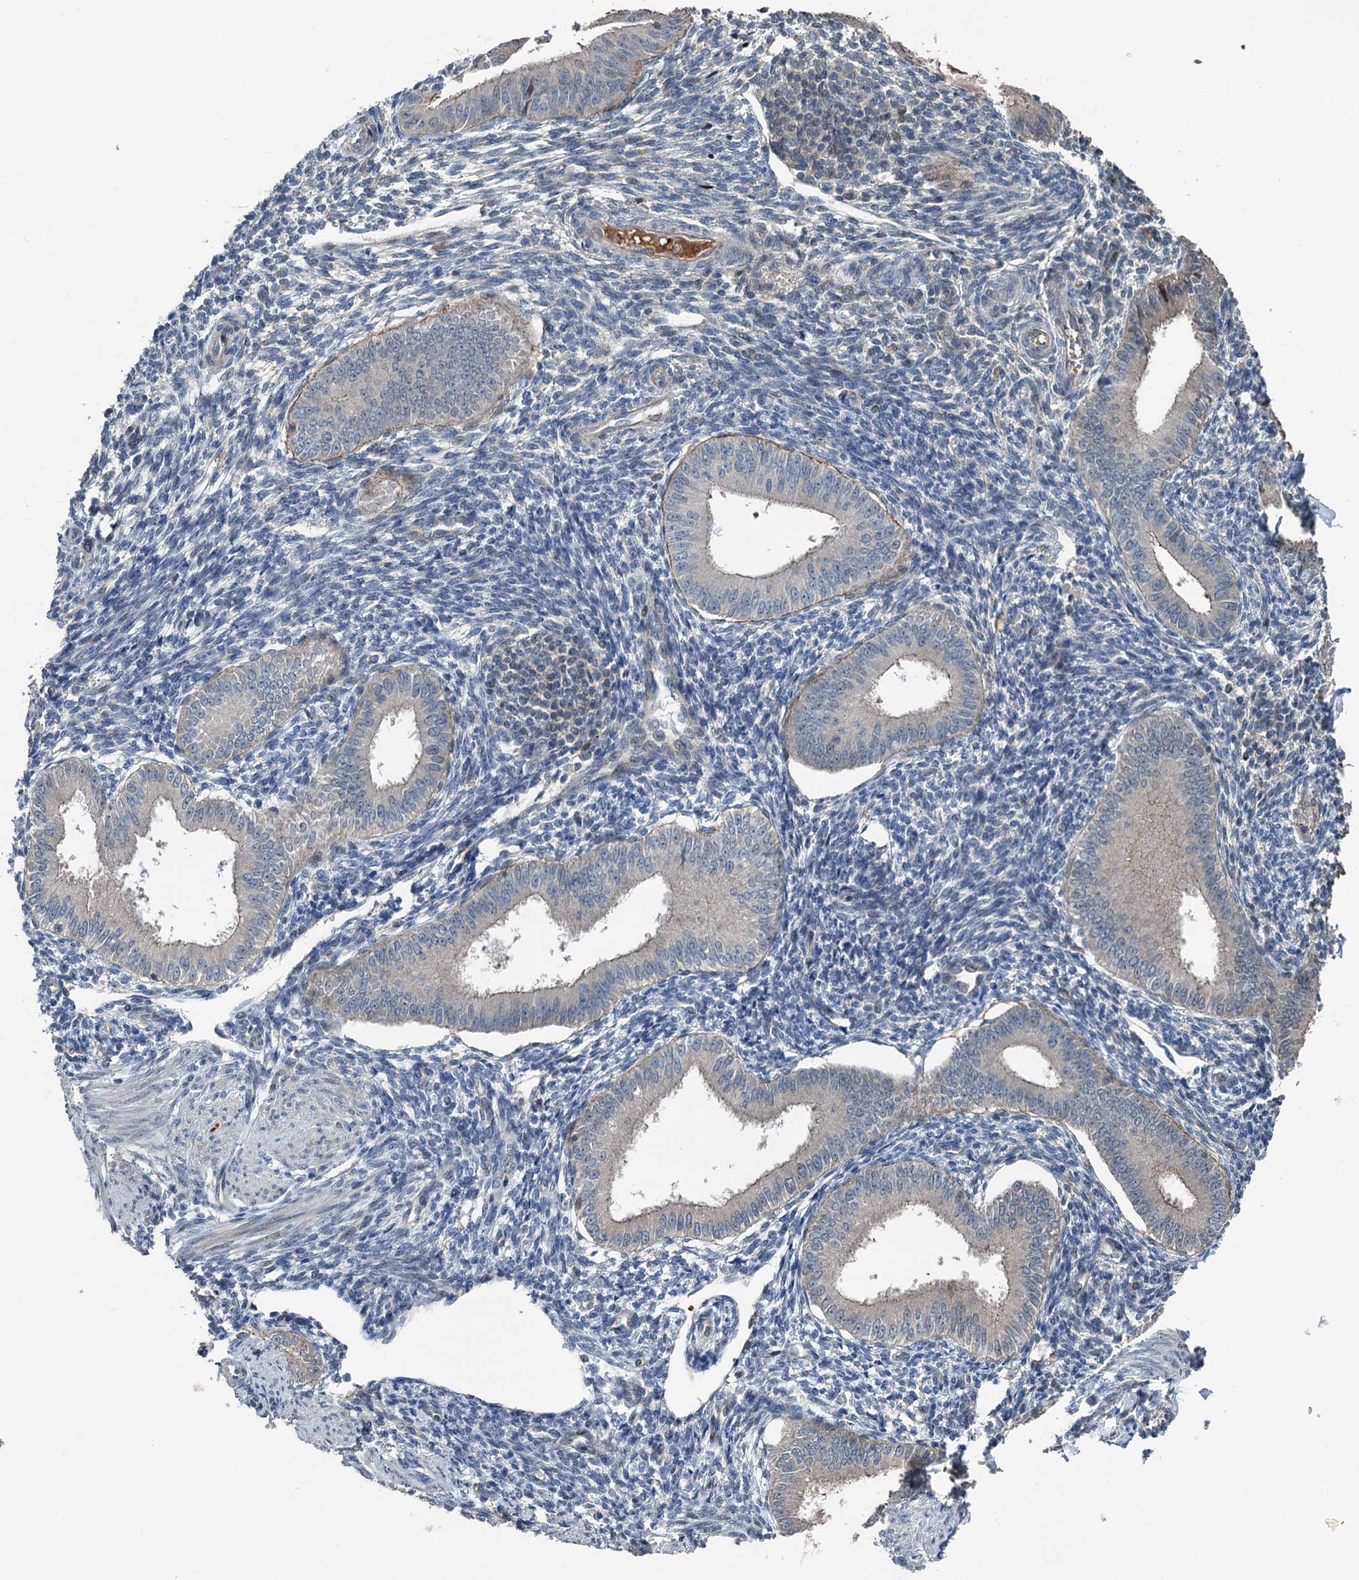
{"staining": {"intensity": "negative", "quantity": "none", "location": "none"}, "tissue": "endometrium", "cell_type": "Cells in endometrial stroma", "image_type": "normal", "snomed": [{"axis": "morphology", "description": "Normal tissue, NOS"}, {"axis": "topography", "description": "Uterus"}, {"axis": "topography", "description": "Endometrium"}], "caption": "Immunohistochemistry photomicrograph of normal human endometrium stained for a protein (brown), which shows no positivity in cells in endometrial stroma. (DAB immunohistochemistry, high magnification).", "gene": "TEDC1", "patient": {"sex": "female", "age": 48}}